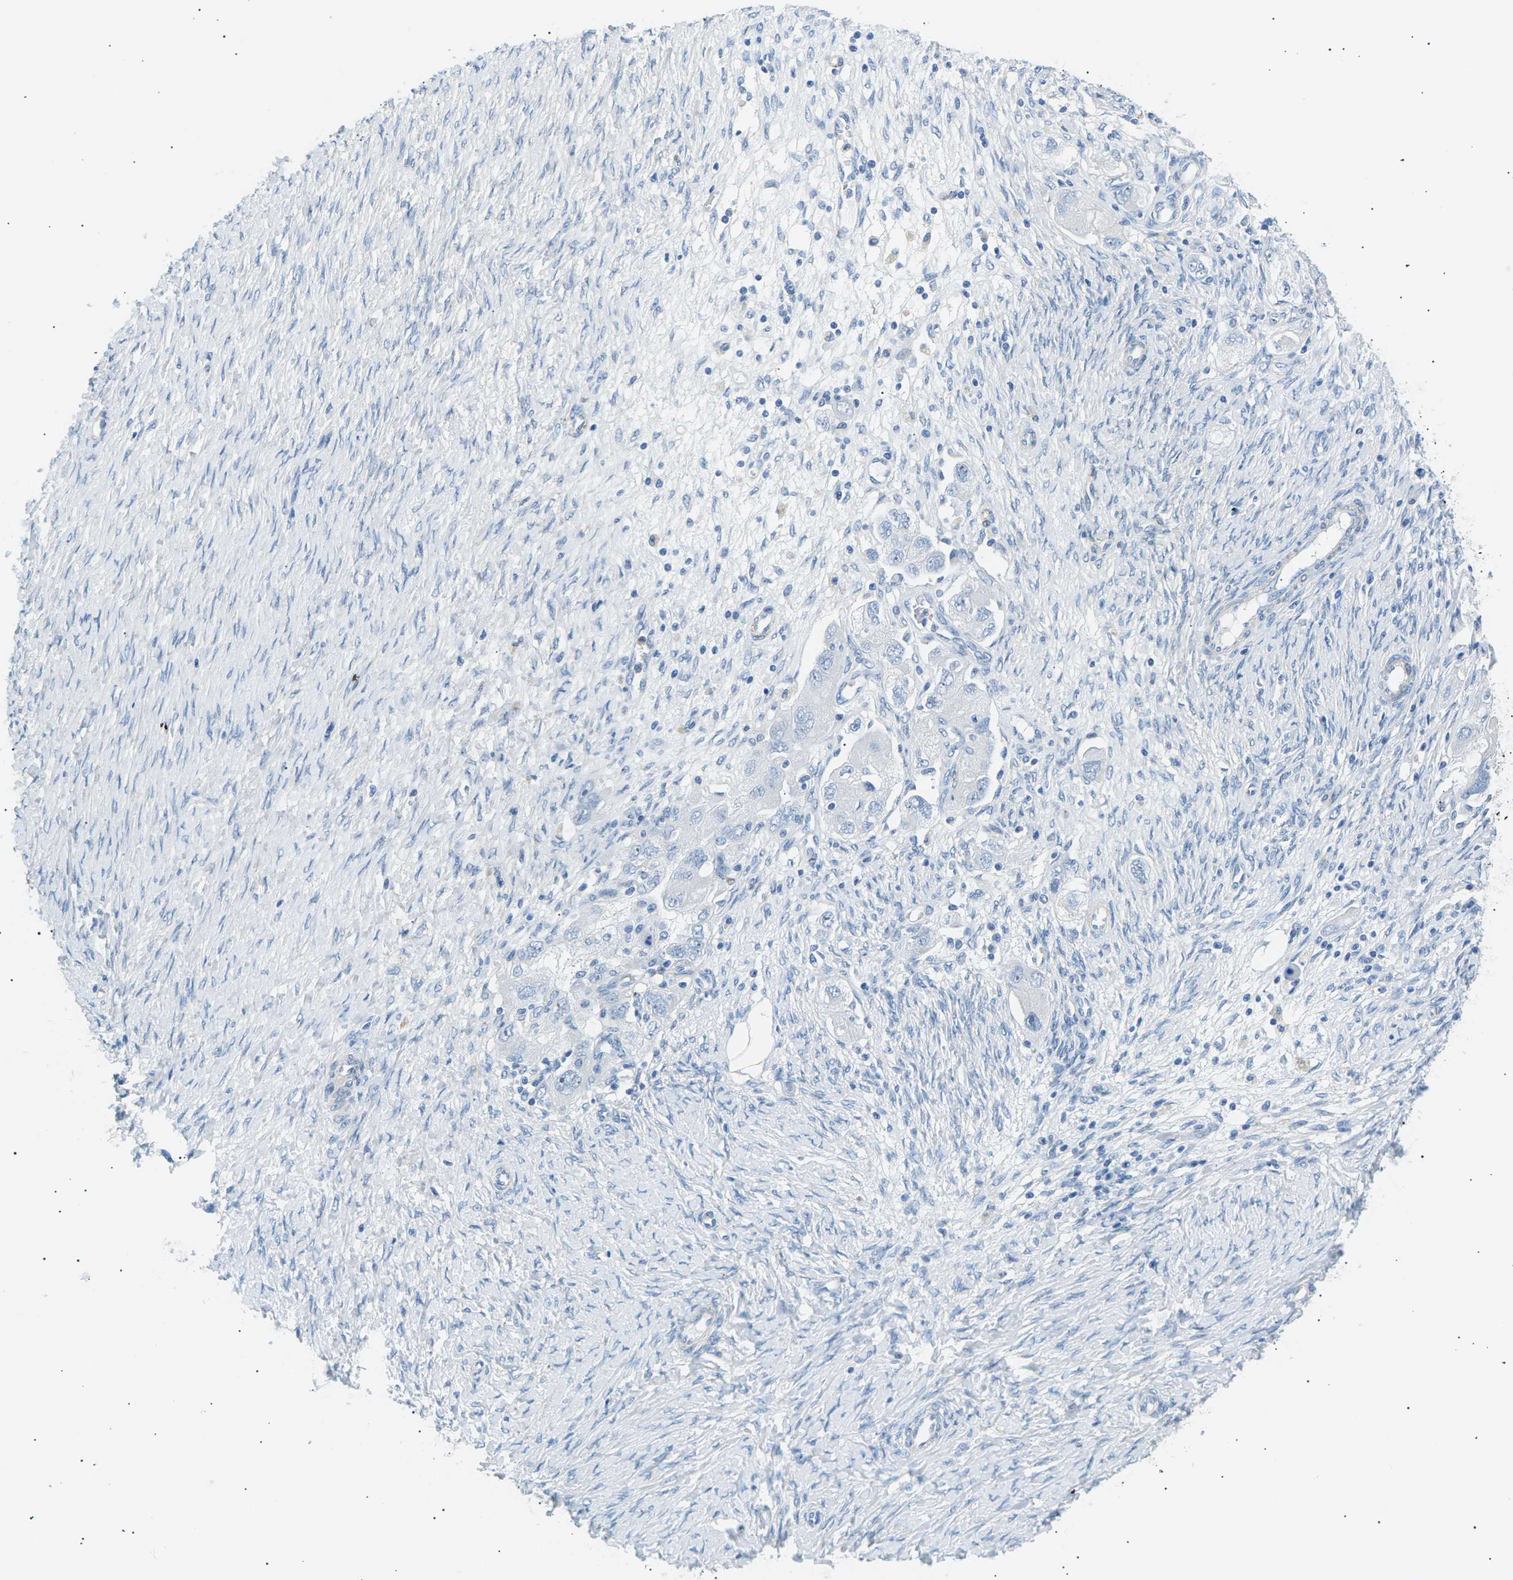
{"staining": {"intensity": "negative", "quantity": "none", "location": "none"}, "tissue": "ovarian cancer", "cell_type": "Tumor cells", "image_type": "cancer", "snomed": [{"axis": "morphology", "description": "Carcinoma, NOS"}, {"axis": "morphology", "description": "Cystadenocarcinoma, serous, NOS"}, {"axis": "topography", "description": "Ovary"}], "caption": "This micrograph is of ovarian serous cystadenocarcinoma stained with immunohistochemistry to label a protein in brown with the nuclei are counter-stained blue. There is no staining in tumor cells.", "gene": "SEPTIN5", "patient": {"sex": "female", "age": 69}}